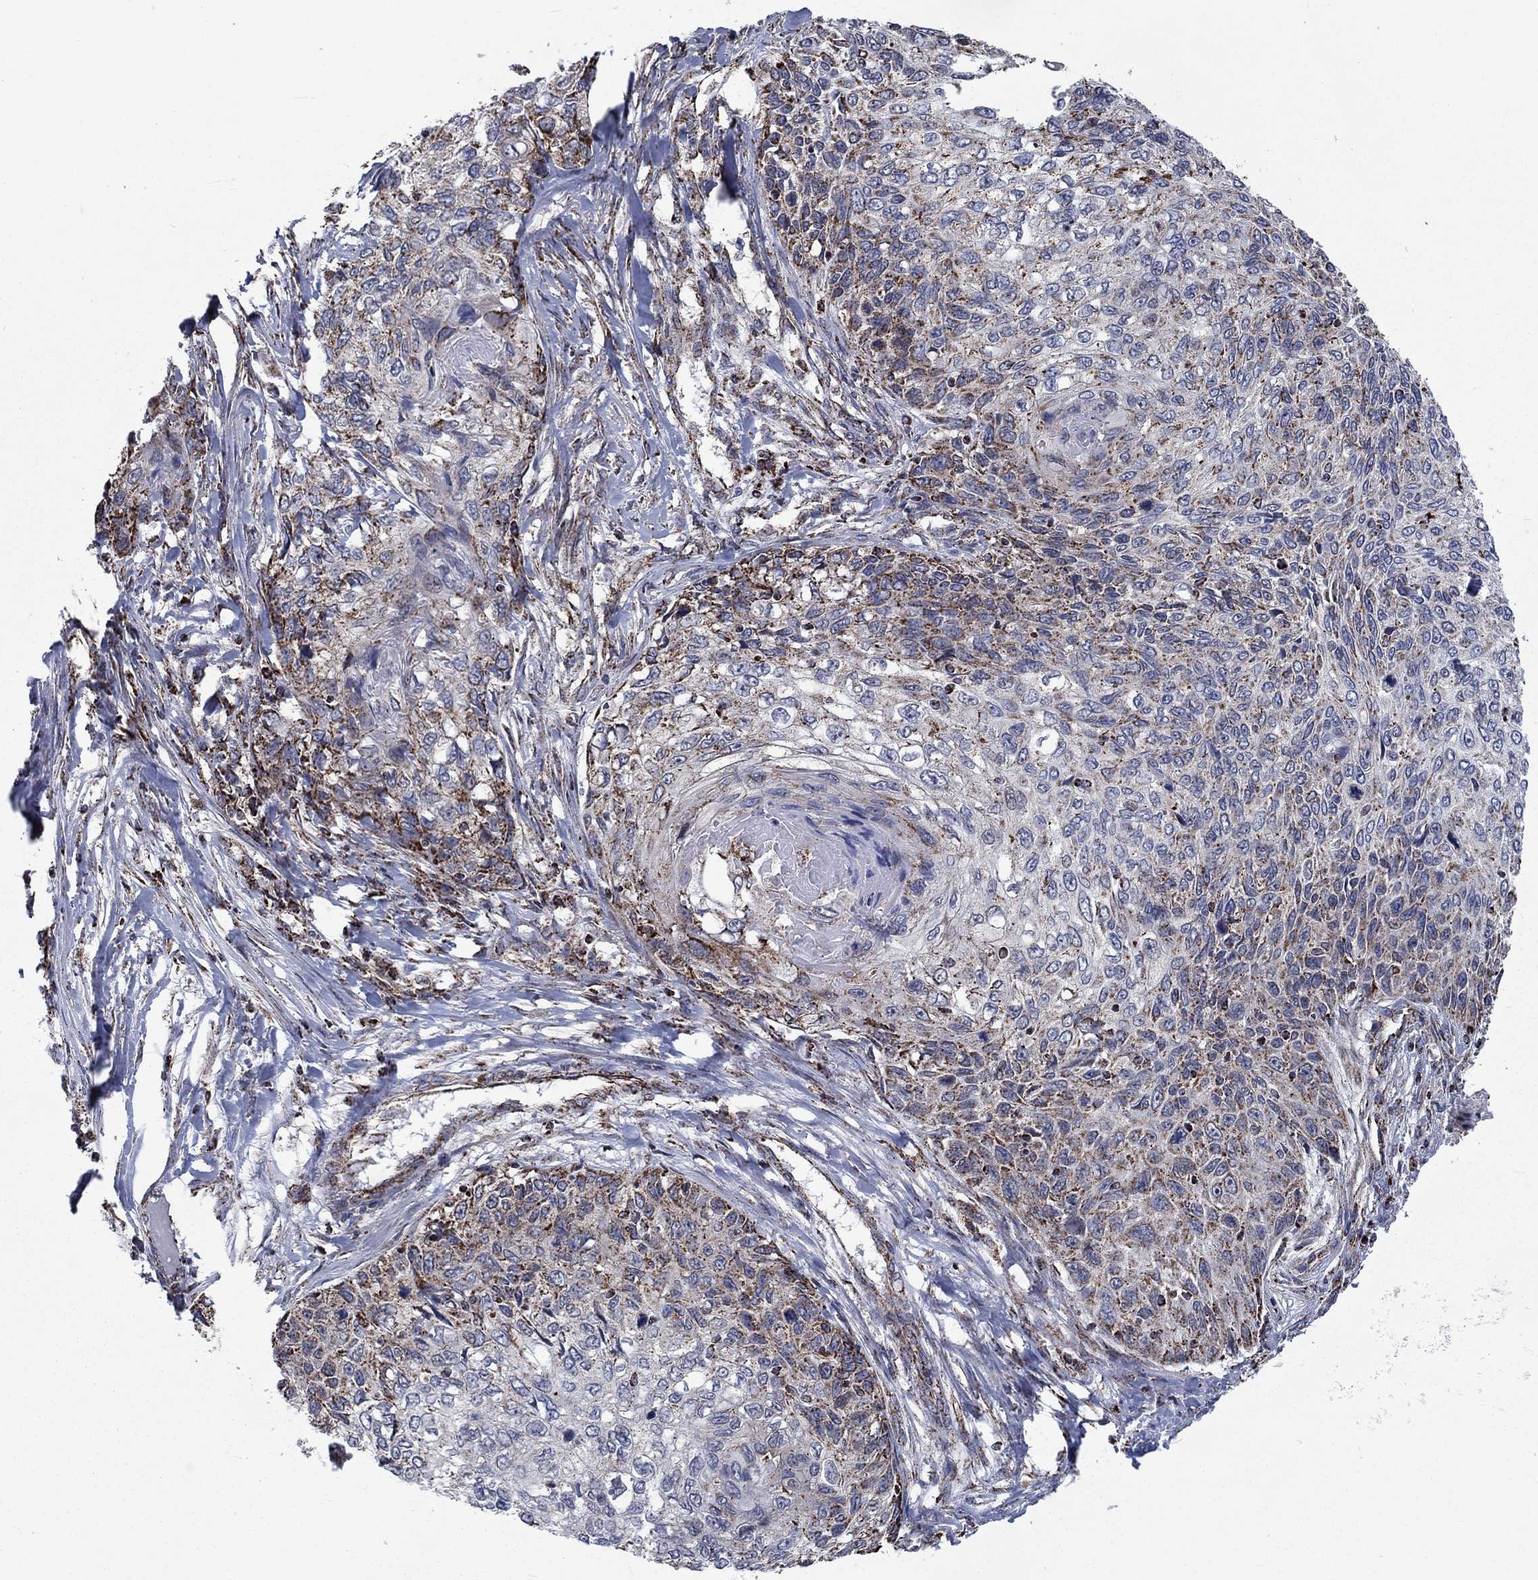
{"staining": {"intensity": "strong", "quantity": "25%-75%", "location": "cytoplasmic/membranous"}, "tissue": "skin cancer", "cell_type": "Tumor cells", "image_type": "cancer", "snomed": [{"axis": "morphology", "description": "Squamous cell carcinoma, NOS"}, {"axis": "topography", "description": "Skin"}], "caption": "Immunohistochemical staining of skin cancer shows high levels of strong cytoplasmic/membranous protein positivity in about 25%-75% of tumor cells. (DAB (3,3'-diaminobenzidine) IHC with brightfield microscopy, high magnification).", "gene": "MOAP1", "patient": {"sex": "male", "age": 92}}